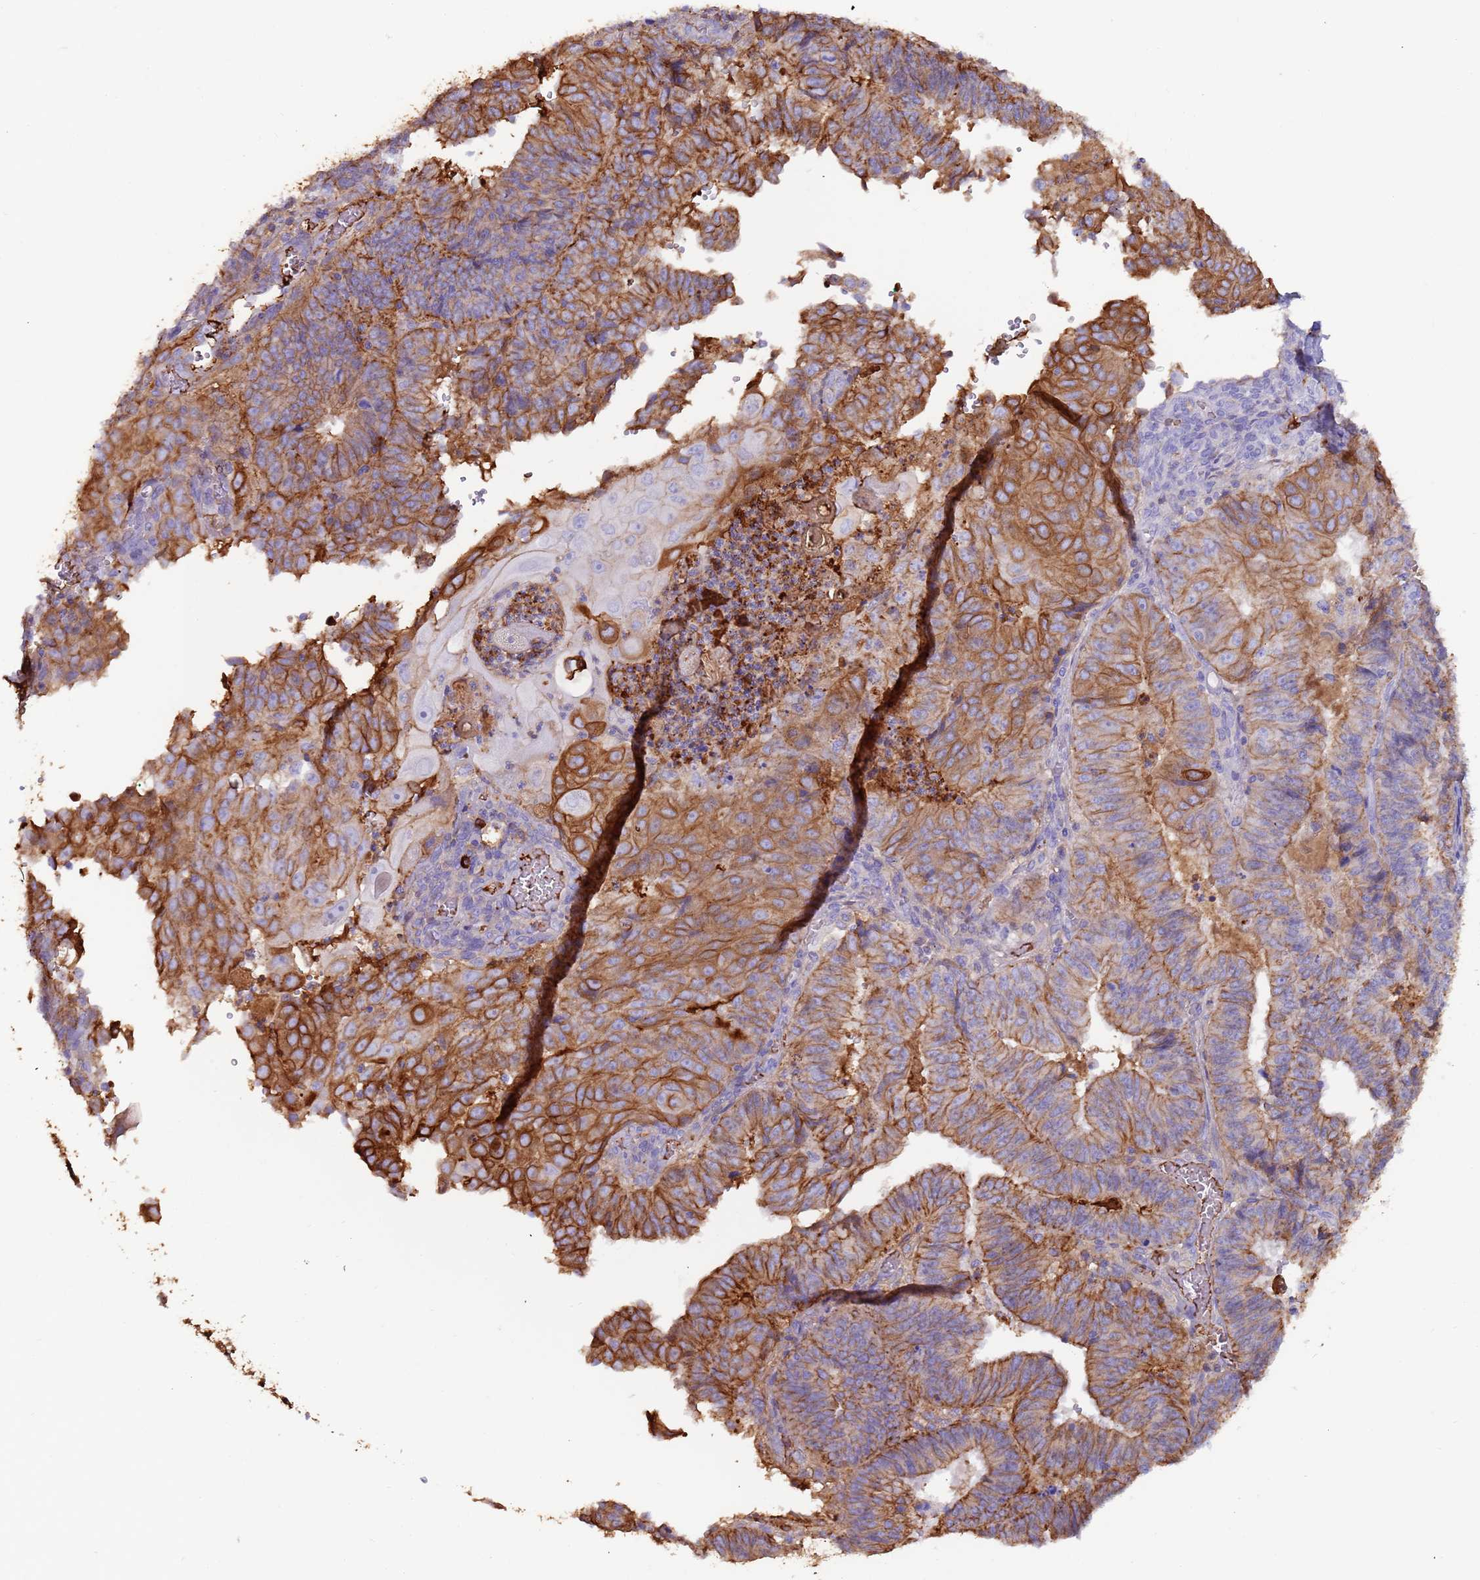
{"staining": {"intensity": "moderate", "quantity": "25%-75%", "location": "cytoplasmic/membranous"}, "tissue": "endometrial cancer", "cell_type": "Tumor cells", "image_type": "cancer", "snomed": [{"axis": "morphology", "description": "Adenocarcinoma, NOS"}, {"axis": "topography", "description": "Endometrium"}], "caption": "Approximately 25%-75% of tumor cells in endometrial cancer exhibit moderate cytoplasmic/membranous protein staining as visualized by brown immunohistochemical staining.", "gene": "CYSLTR2", "patient": {"sex": "female", "age": 56}}